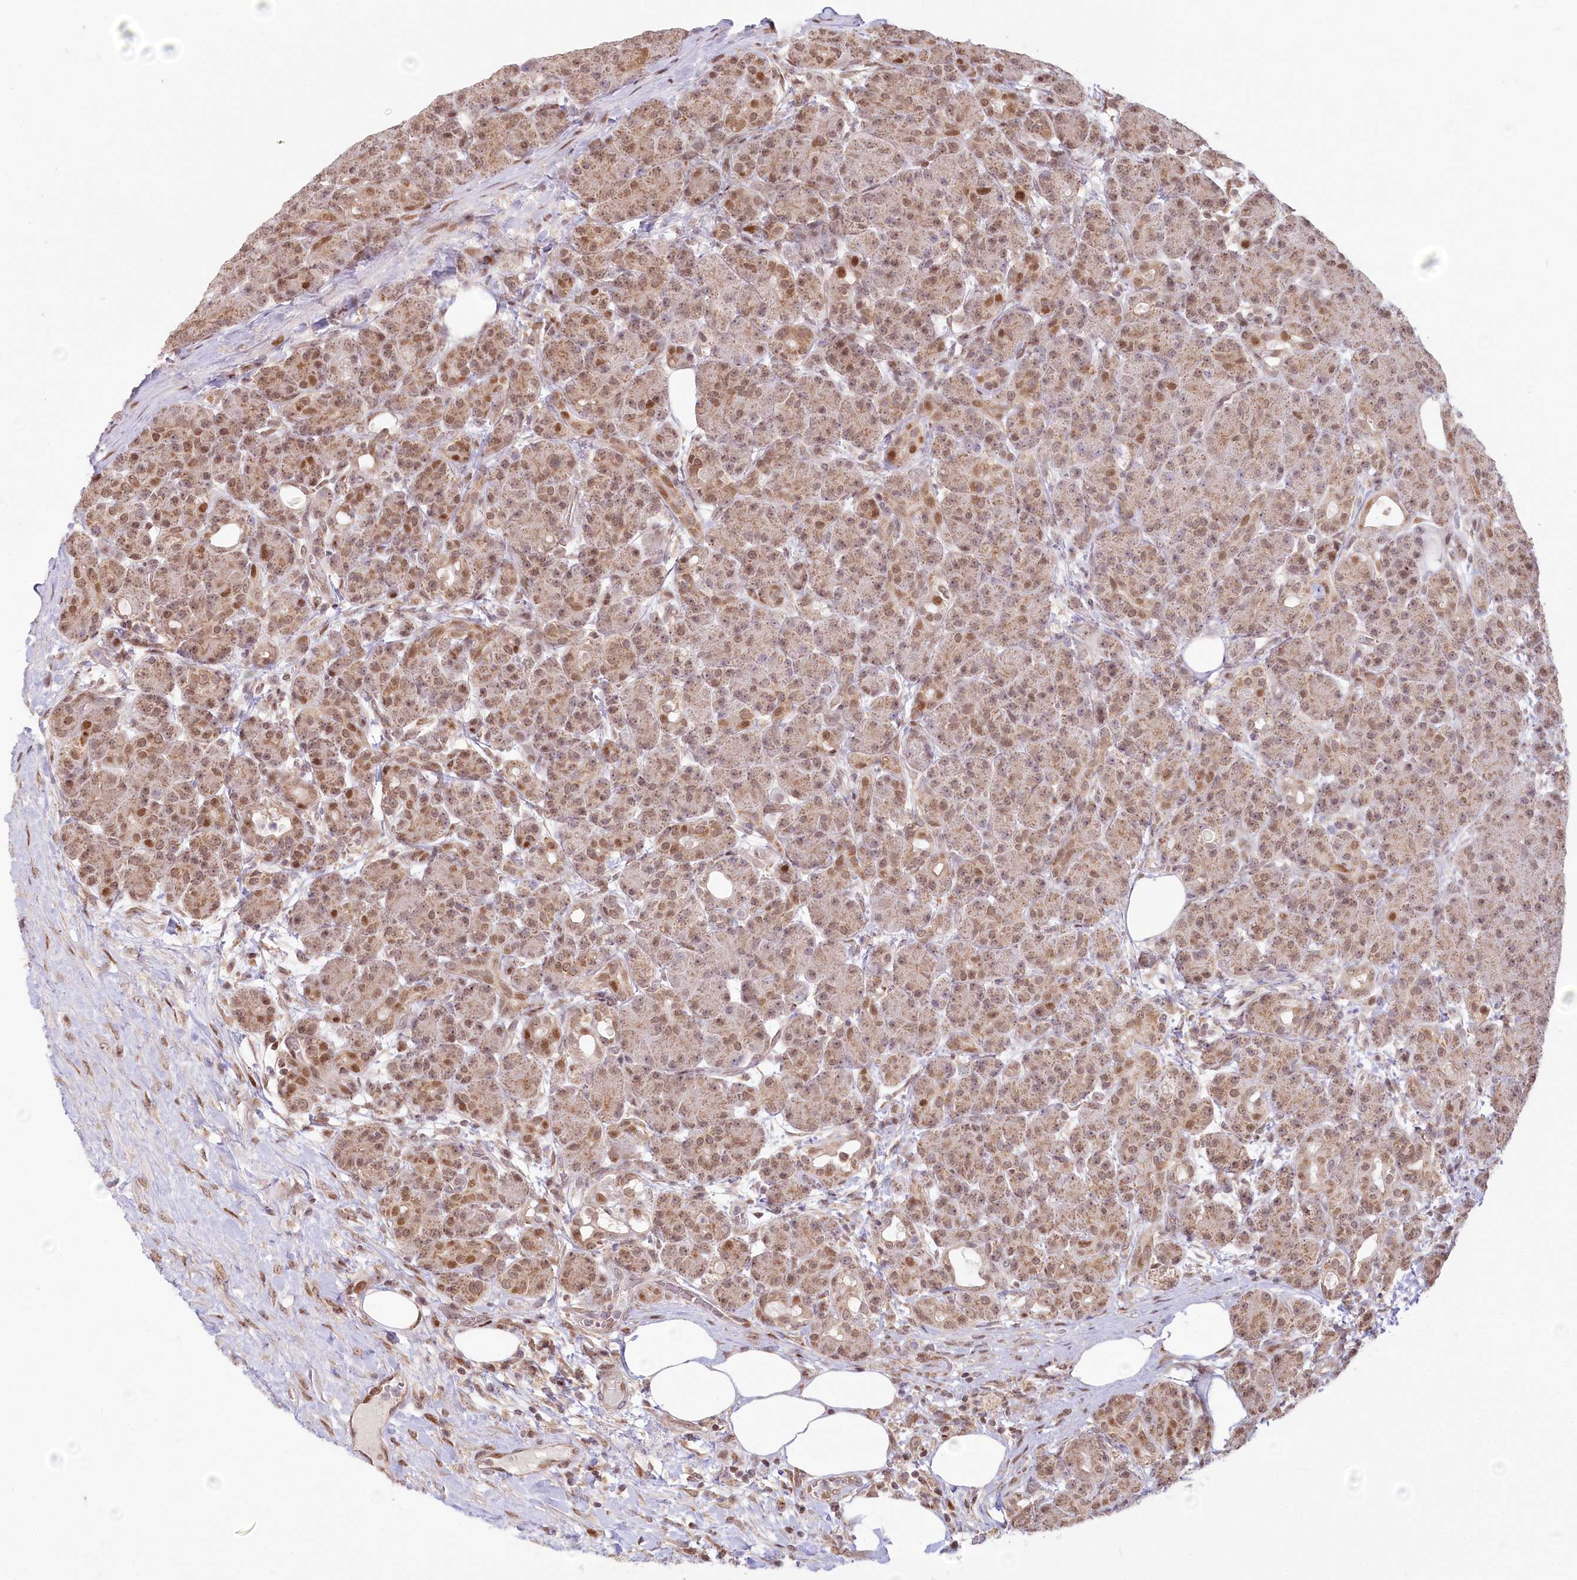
{"staining": {"intensity": "moderate", "quantity": ">75%", "location": "cytoplasmic/membranous,nuclear"}, "tissue": "pancreas", "cell_type": "Exocrine glandular cells", "image_type": "normal", "snomed": [{"axis": "morphology", "description": "Normal tissue, NOS"}, {"axis": "topography", "description": "Pancreas"}], "caption": "Immunohistochemical staining of benign pancreas reveals medium levels of moderate cytoplasmic/membranous,nuclear expression in approximately >75% of exocrine glandular cells.", "gene": "PYURF", "patient": {"sex": "male", "age": 63}}